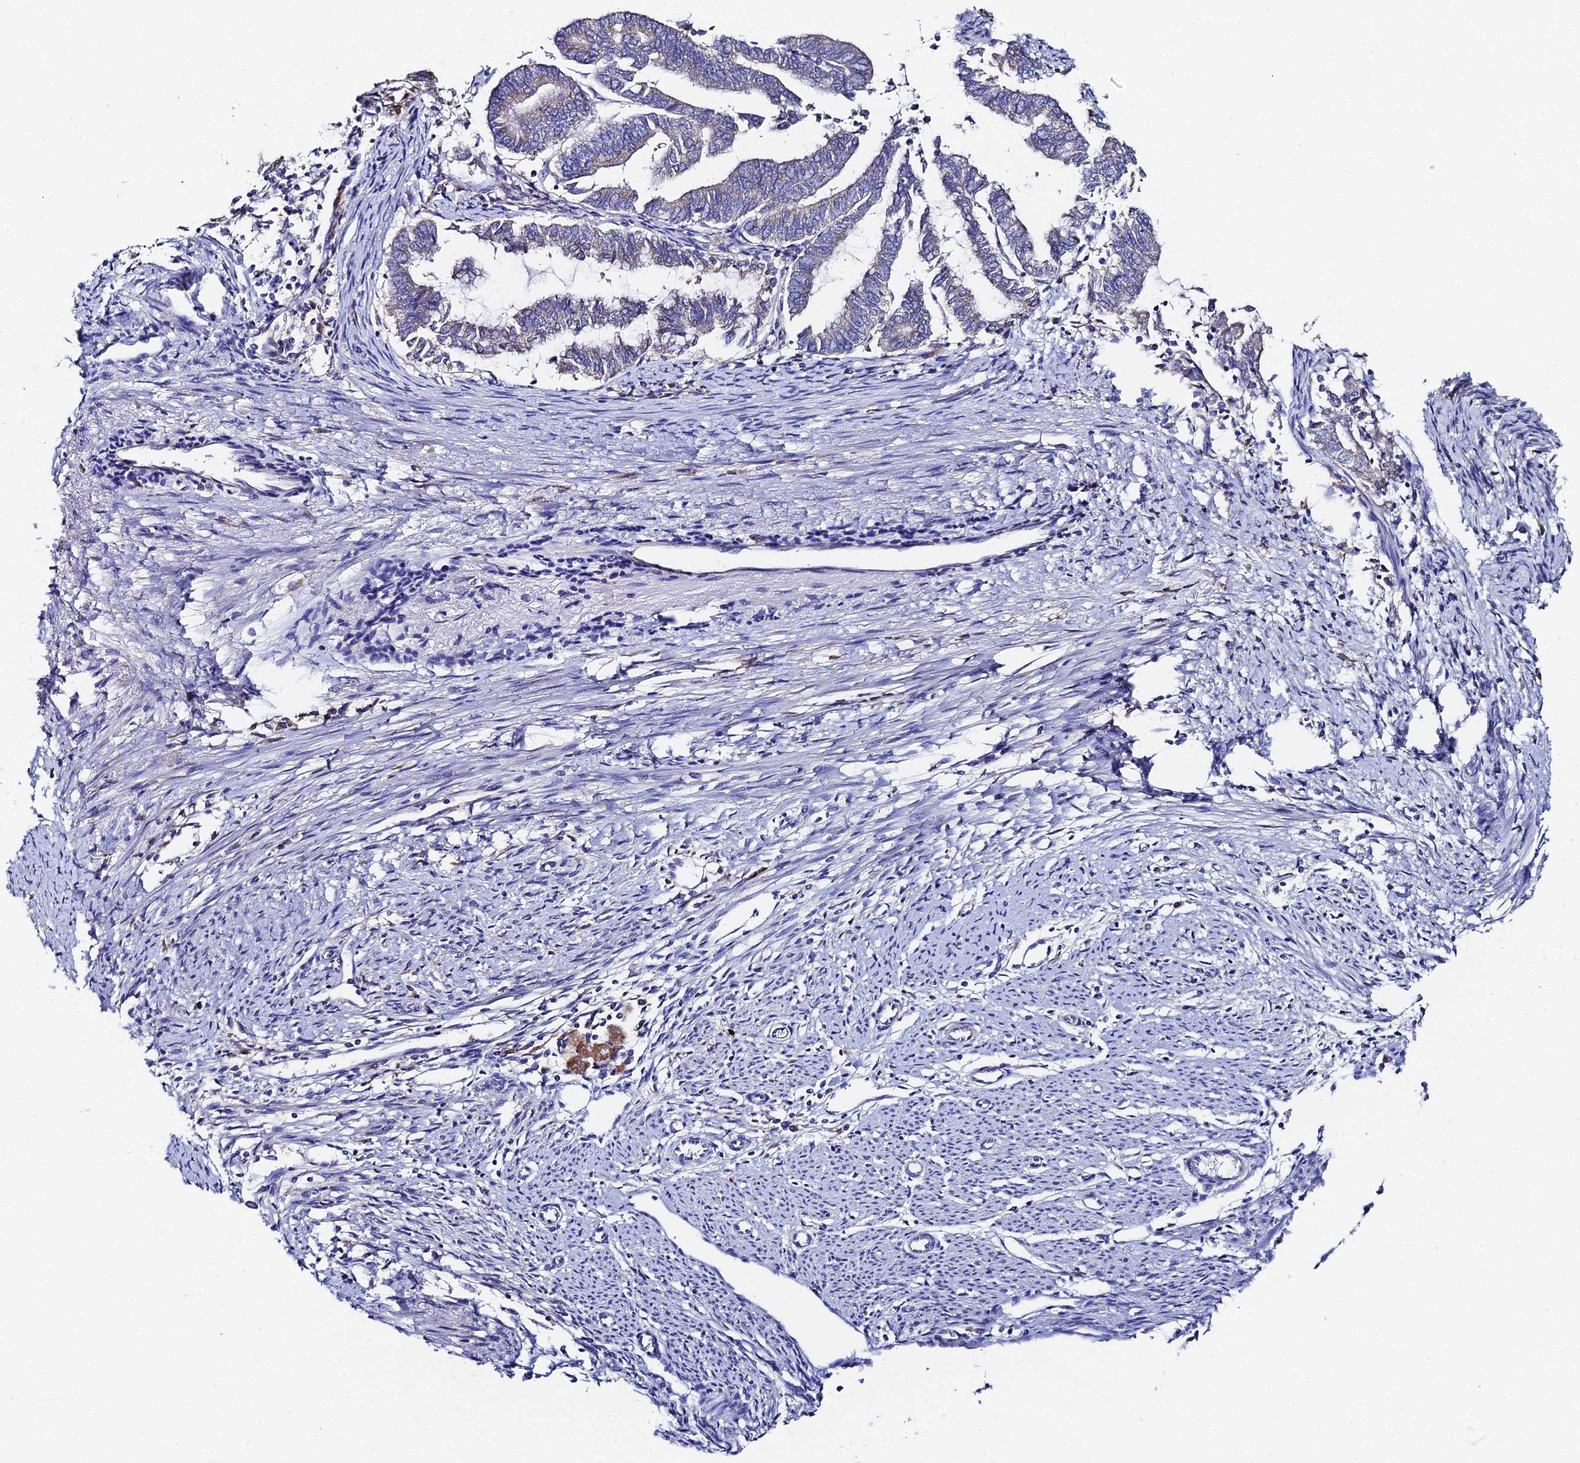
{"staining": {"intensity": "weak", "quantity": "25%-75%", "location": "cytoplasmic/membranous"}, "tissue": "endometrial cancer", "cell_type": "Tumor cells", "image_type": "cancer", "snomed": [{"axis": "morphology", "description": "Adenocarcinoma, NOS"}, {"axis": "topography", "description": "Endometrium"}], "caption": "Human endometrial adenocarcinoma stained for a protein (brown) exhibits weak cytoplasmic/membranous positive positivity in about 25%-75% of tumor cells.", "gene": "UBE2L3", "patient": {"sex": "female", "age": 79}}